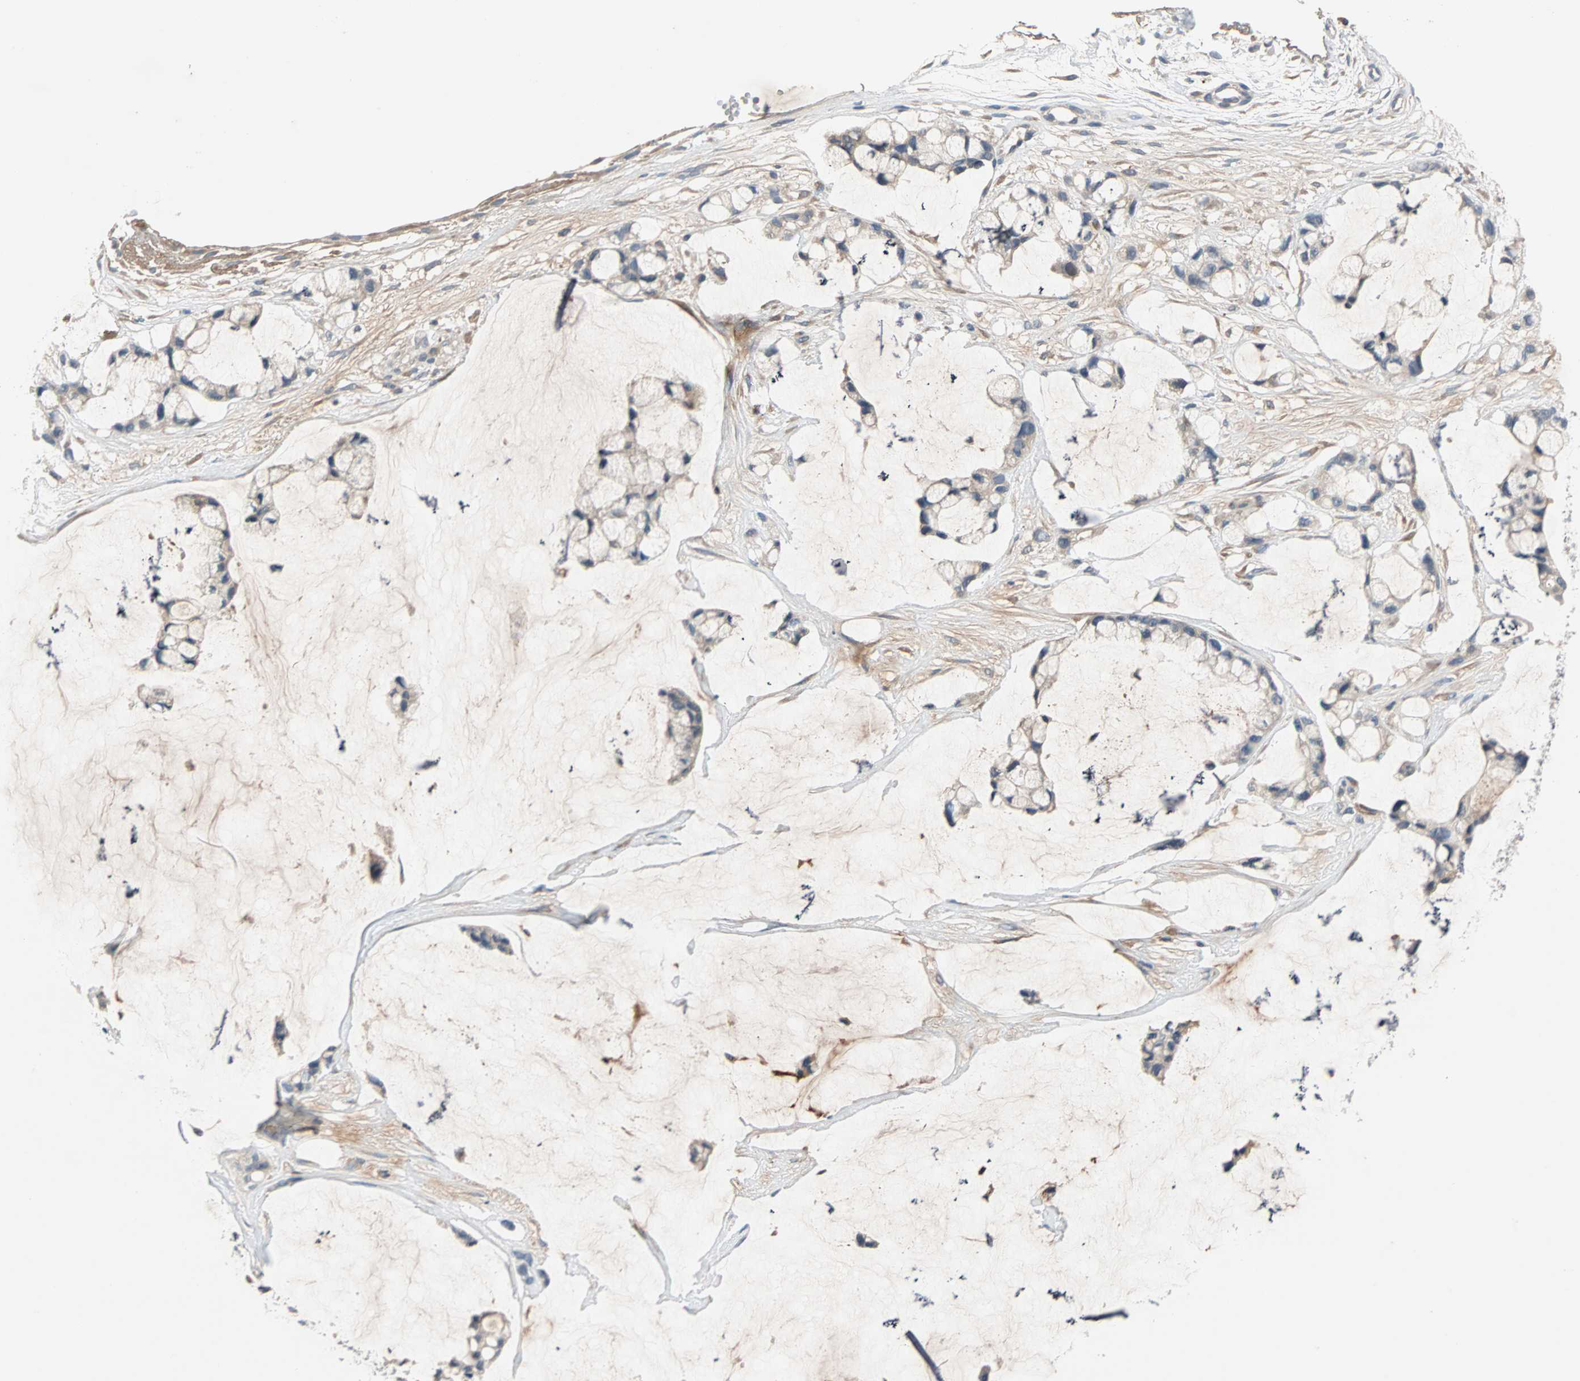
{"staining": {"intensity": "negative", "quantity": "none", "location": "none"}, "tissue": "ovarian cancer", "cell_type": "Tumor cells", "image_type": "cancer", "snomed": [{"axis": "morphology", "description": "Cystadenocarcinoma, mucinous, NOS"}, {"axis": "topography", "description": "Ovary"}], "caption": "IHC micrograph of neoplastic tissue: ovarian mucinous cystadenocarcinoma stained with DAB exhibits no significant protein staining in tumor cells.", "gene": "MAP4K1", "patient": {"sex": "female", "age": 39}}